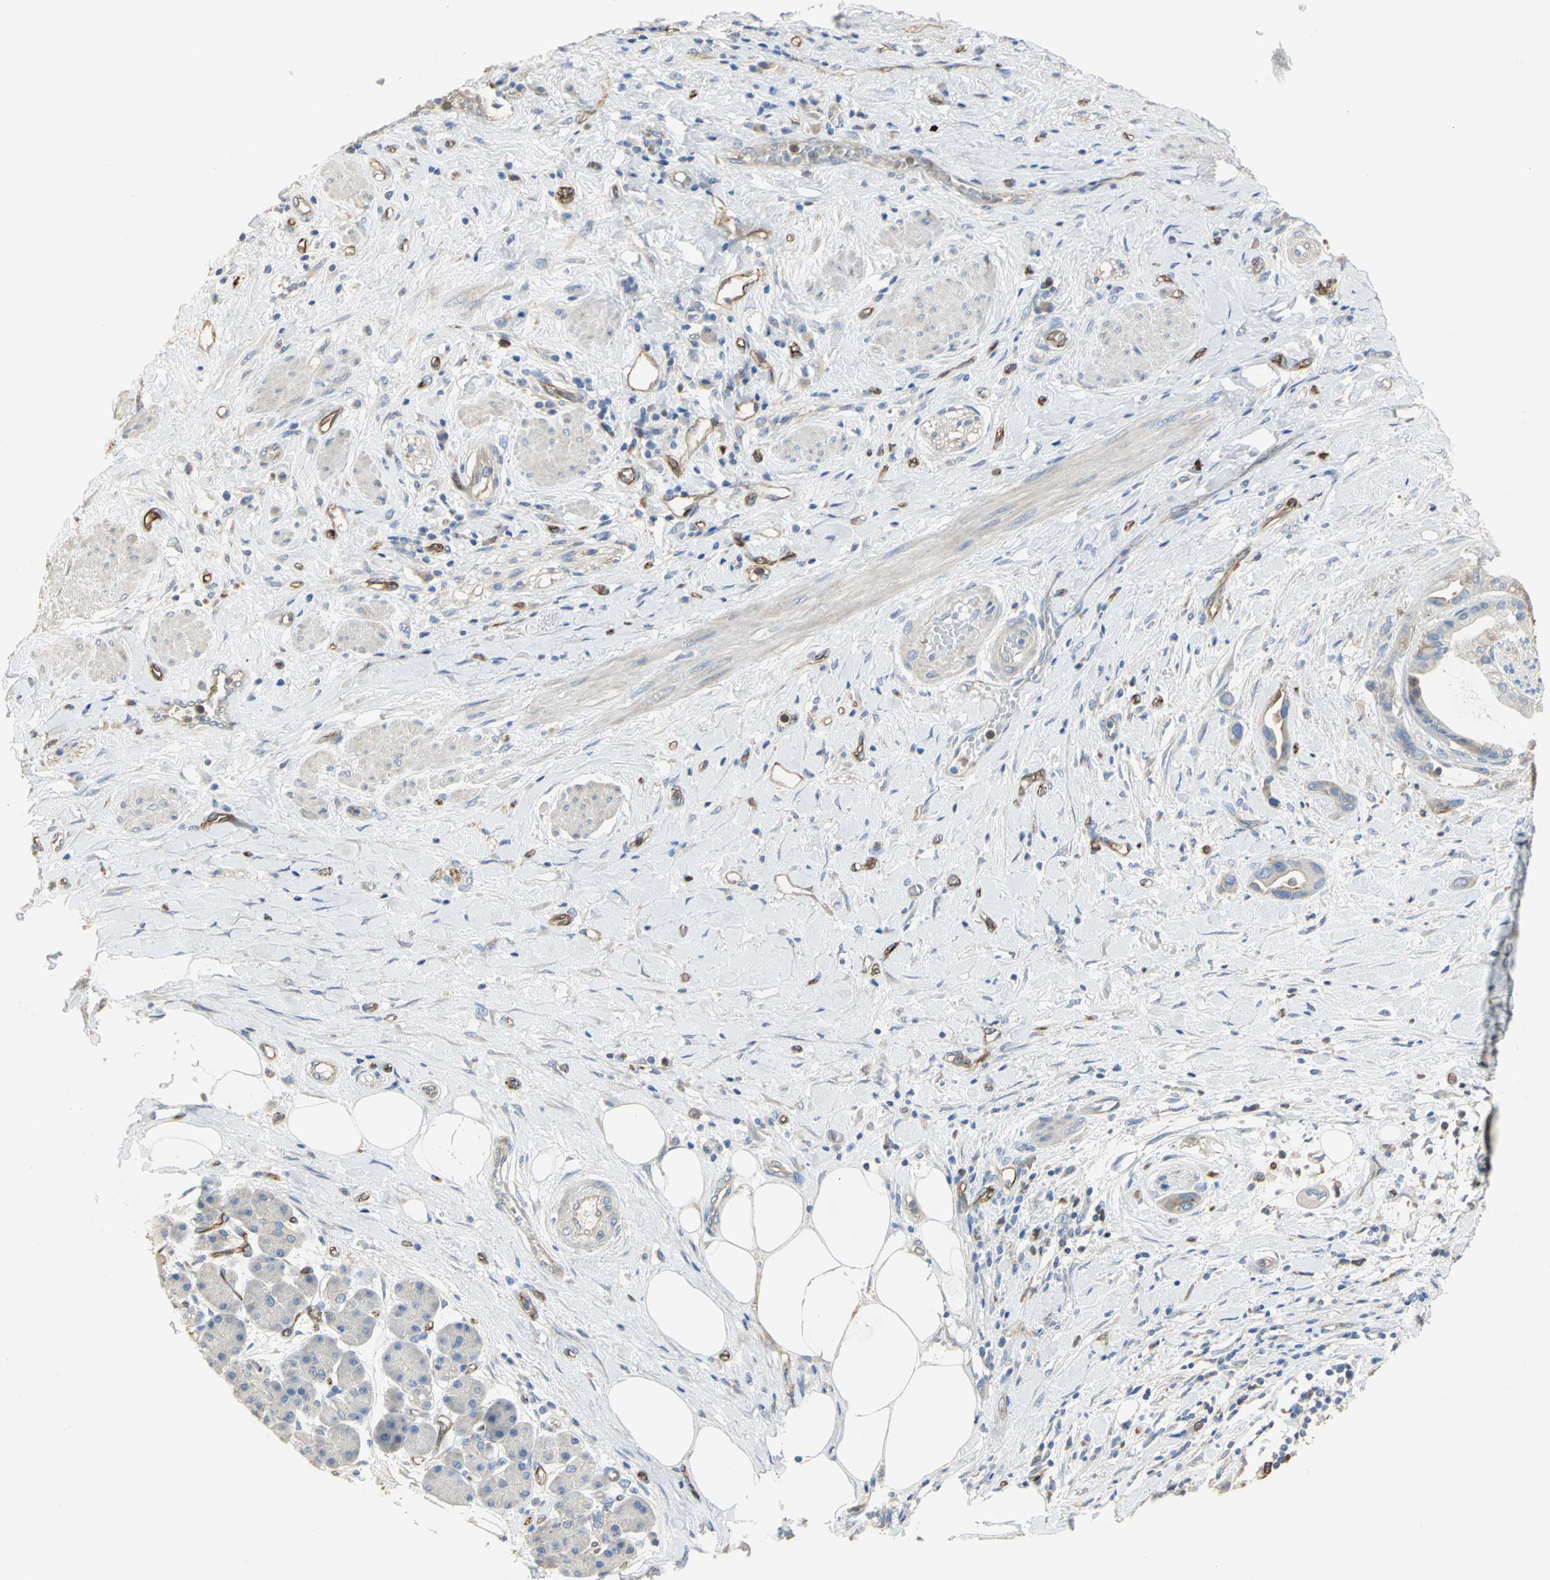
{"staining": {"intensity": "moderate", "quantity": "<25%", "location": "cytoplasmic/membranous"}, "tissue": "pancreatic cancer", "cell_type": "Tumor cells", "image_type": "cancer", "snomed": [{"axis": "morphology", "description": "Adenocarcinoma, NOS"}, {"axis": "morphology", "description": "Adenocarcinoma, metastatic, NOS"}, {"axis": "topography", "description": "Lymph node"}, {"axis": "topography", "description": "Pancreas"}, {"axis": "topography", "description": "Duodenum"}], "caption": "Immunohistochemistry (DAB (3,3'-diaminobenzidine)) staining of pancreatic cancer exhibits moderate cytoplasmic/membranous protein positivity in approximately <25% of tumor cells. The staining is performed using DAB (3,3'-diaminobenzidine) brown chromogen to label protein expression. The nuclei are counter-stained blue using hematoxylin.", "gene": "DLGAP5", "patient": {"sex": "female", "age": 64}}